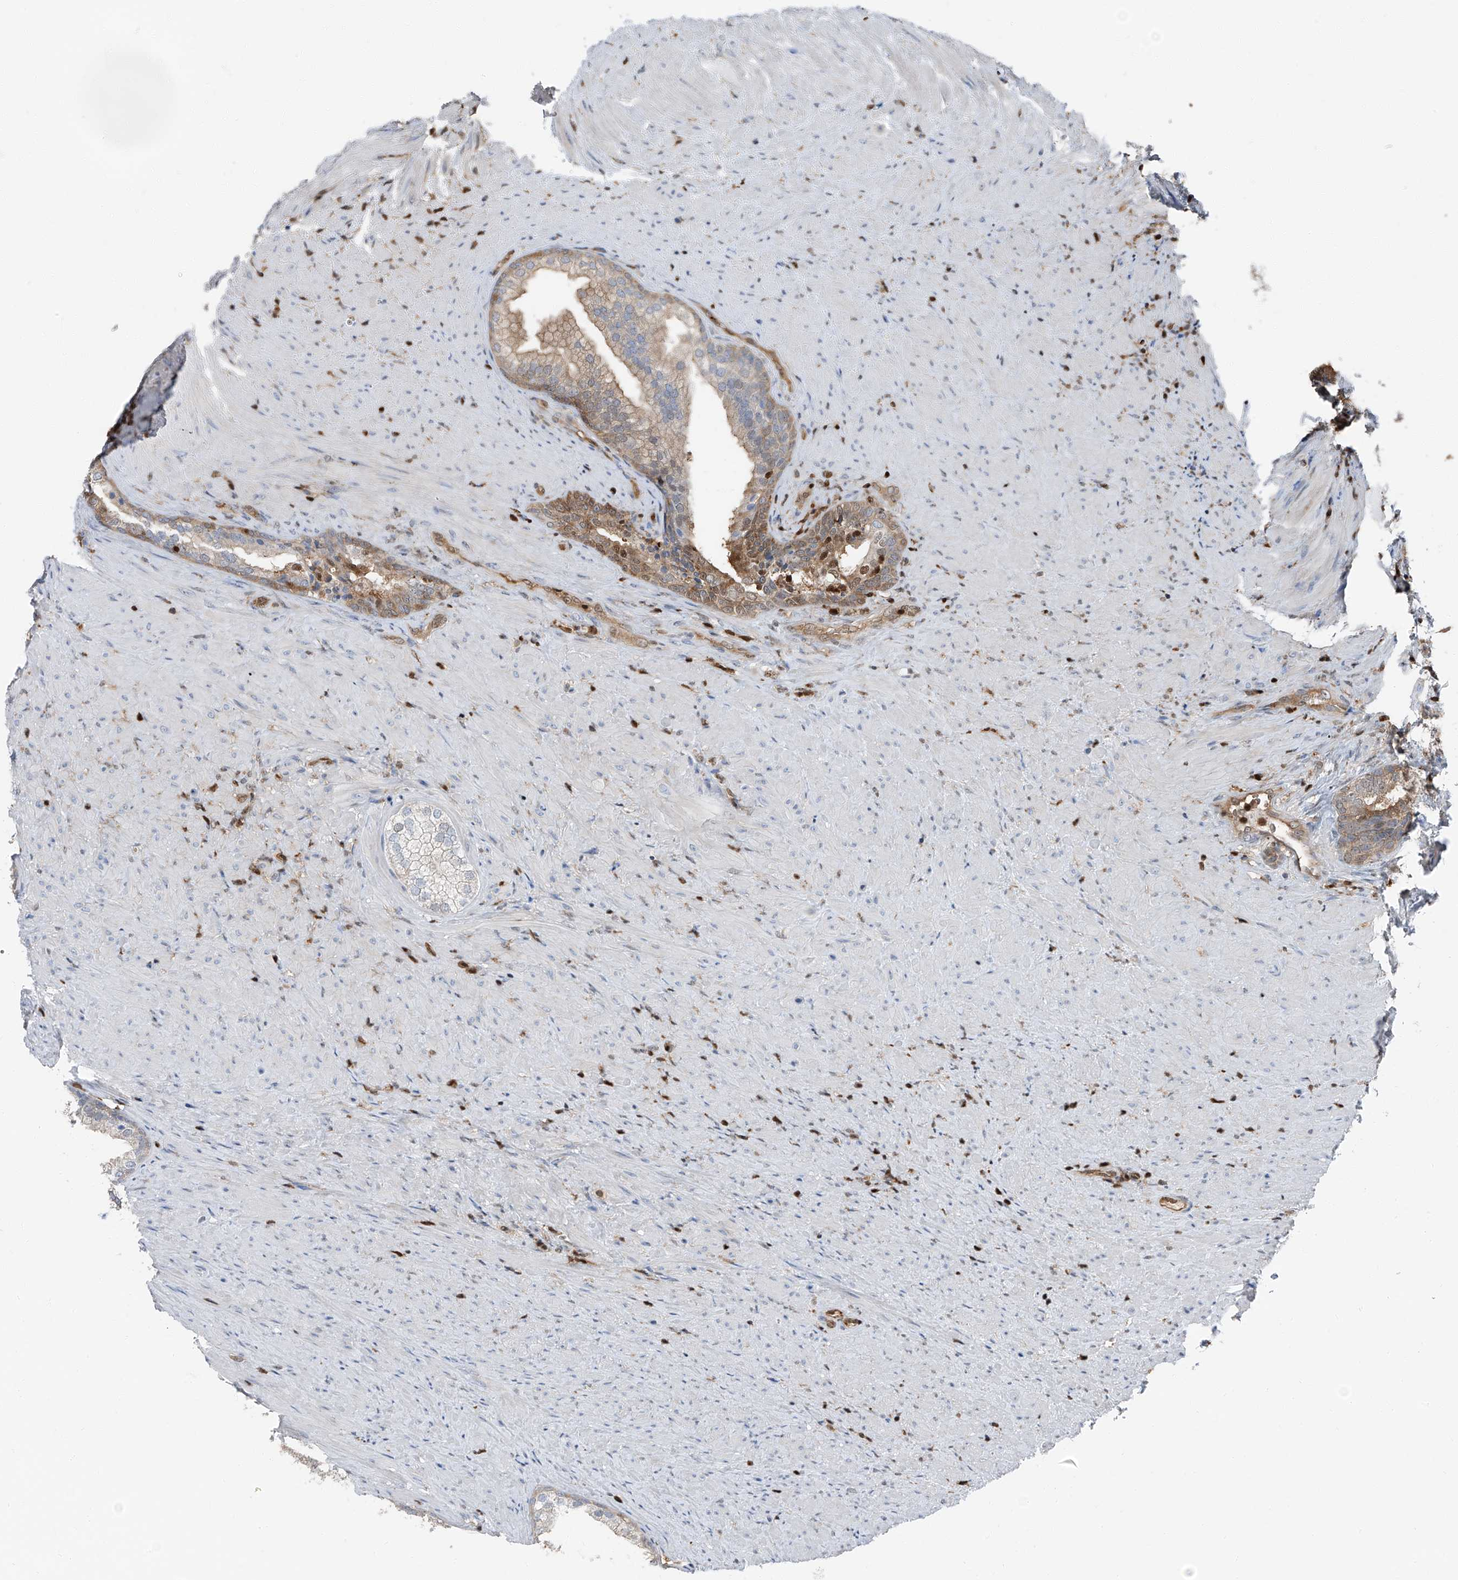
{"staining": {"intensity": "moderate", "quantity": "25%-75%", "location": "cytoplasmic/membranous,nuclear"}, "tissue": "prostate", "cell_type": "Glandular cells", "image_type": "normal", "snomed": [{"axis": "morphology", "description": "Normal tissue, NOS"}, {"axis": "topography", "description": "Prostate"}], "caption": "Immunohistochemistry micrograph of normal human prostate stained for a protein (brown), which reveals medium levels of moderate cytoplasmic/membranous,nuclear staining in approximately 25%-75% of glandular cells.", "gene": "PSMB10", "patient": {"sex": "male", "age": 76}}